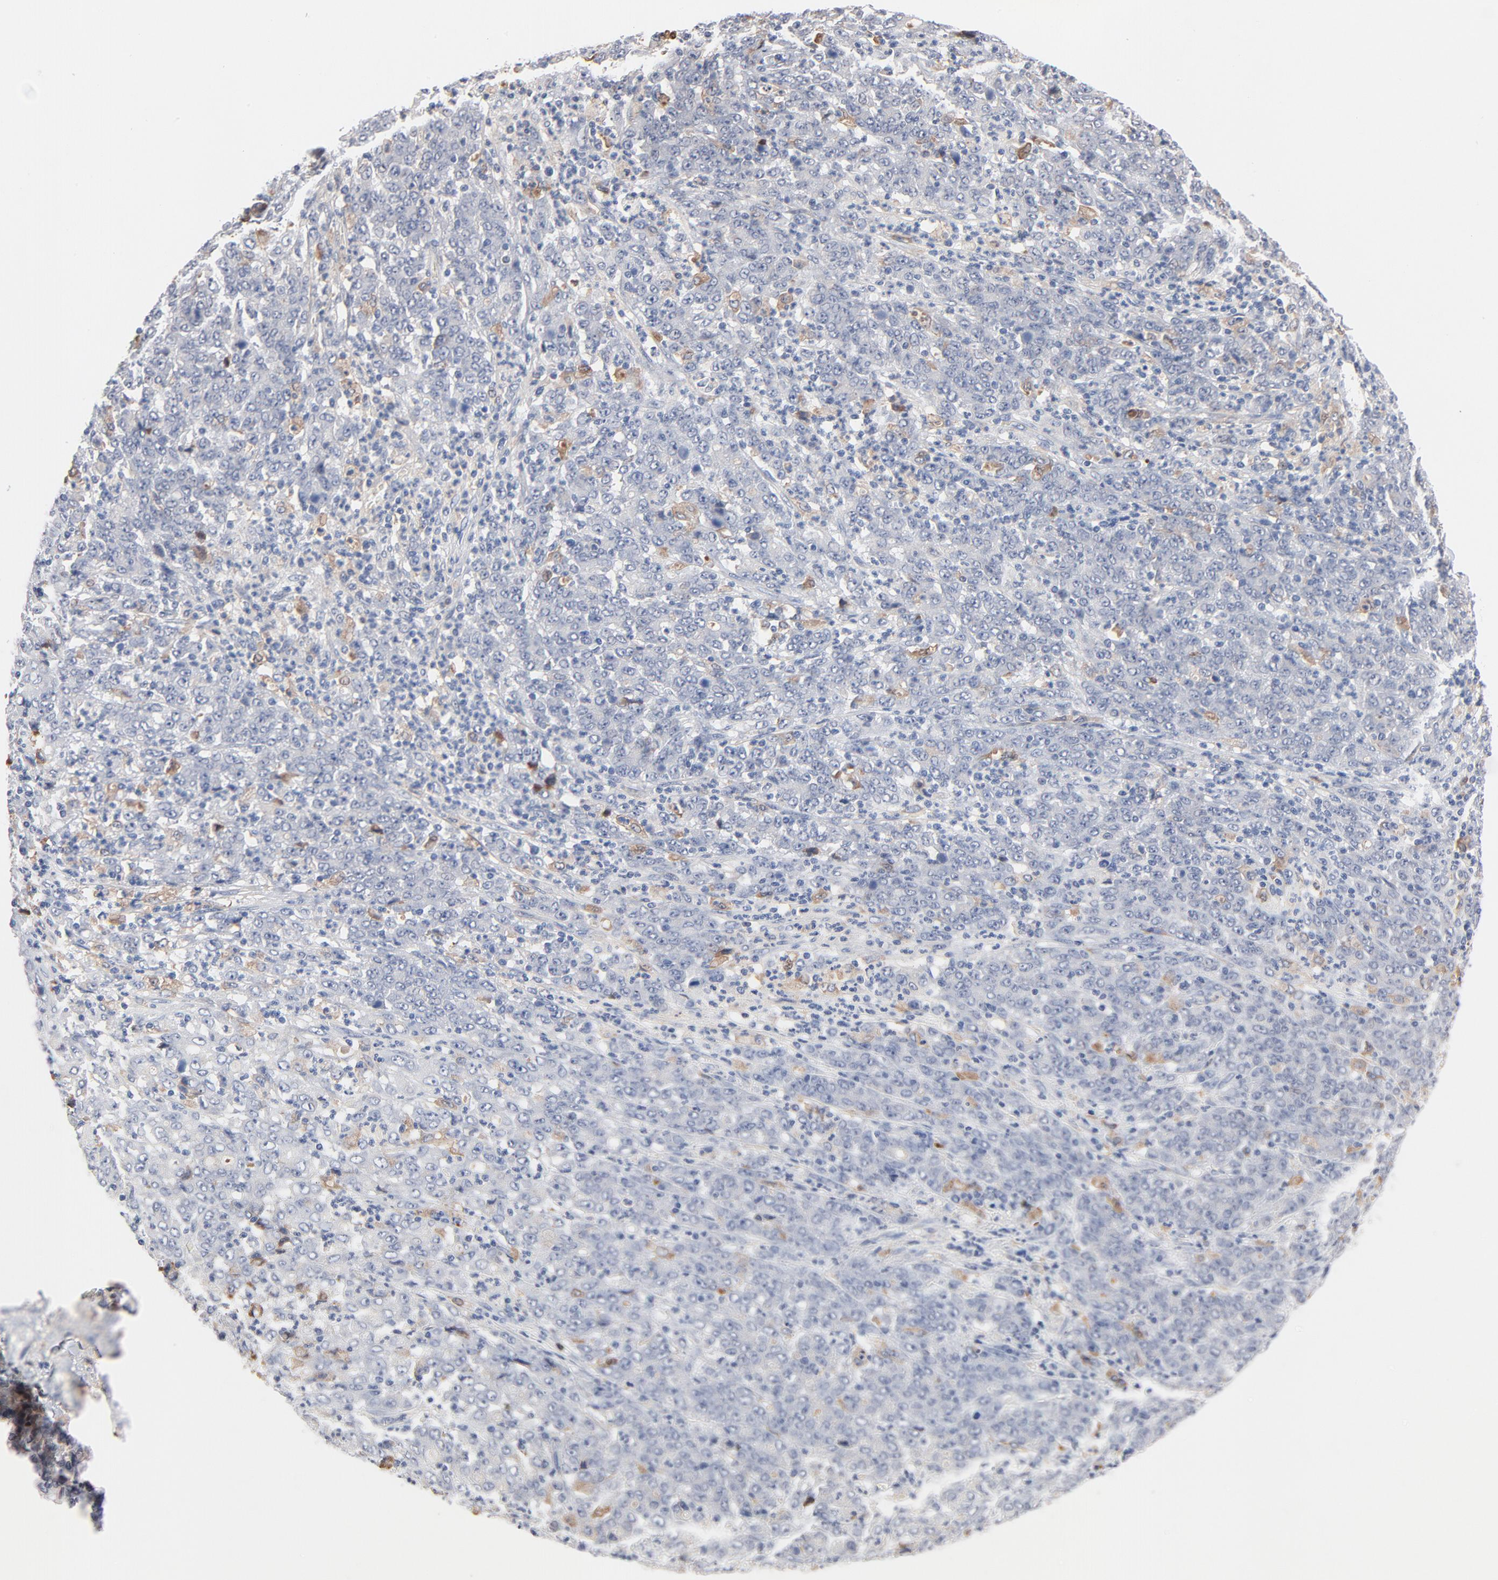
{"staining": {"intensity": "negative", "quantity": "none", "location": "none"}, "tissue": "stomach cancer", "cell_type": "Tumor cells", "image_type": "cancer", "snomed": [{"axis": "morphology", "description": "Adenocarcinoma, NOS"}, {"axis": "topography", "description": "Stomach, lower"}], "caption": "A high-resolution histopathology image shows IHC staining of stomach cancer, which reveals no significant positivity in tumor cells.", "gene": "SERPINA4", "patient": {"sex": "female", "age": 71}}